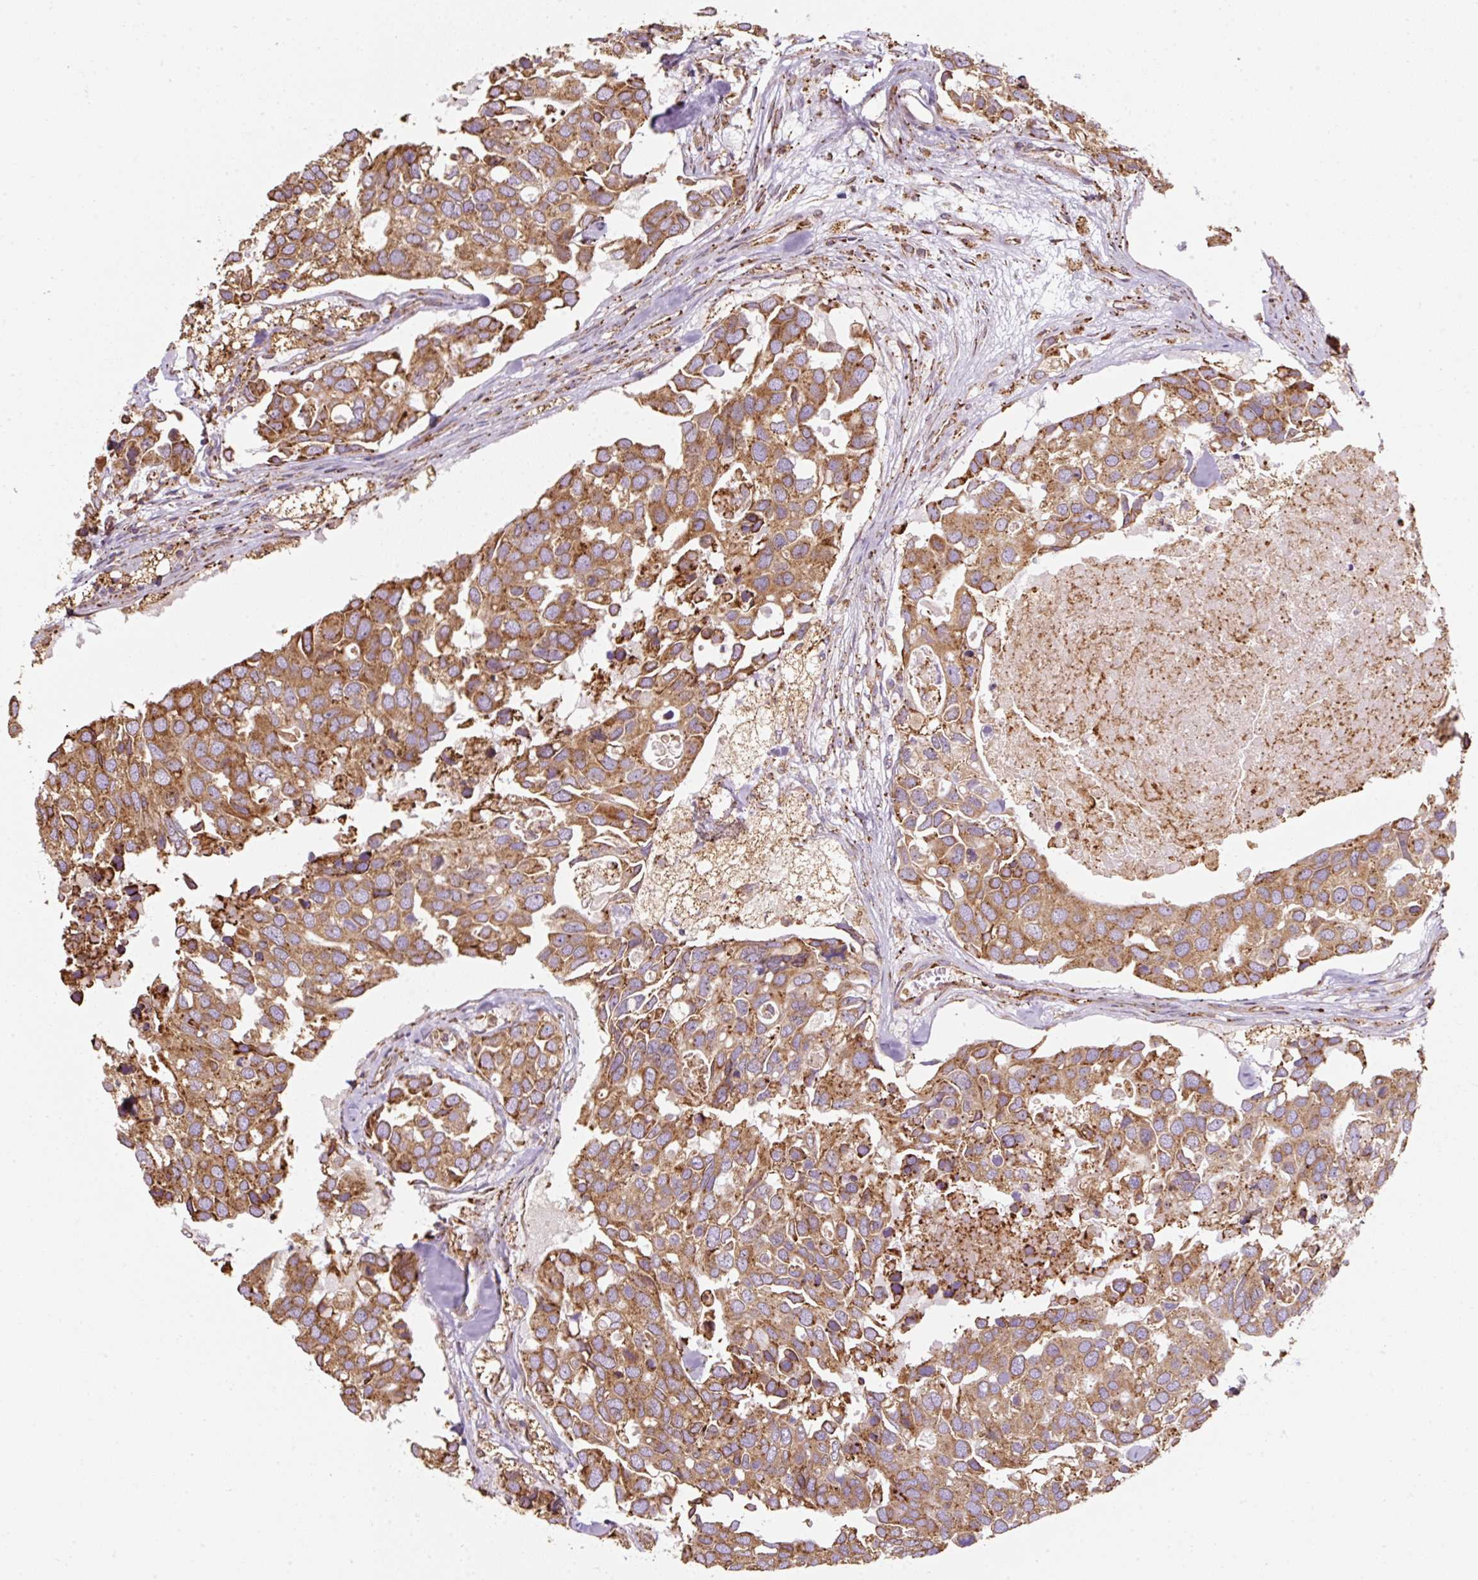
{"staining": {"intensity": "moderate", "quantity": ">75%", "location": "cytoplasmic/membranous"}, "tissue": "breast cancer", "cell_type": "Tumor cells", "image_type": "cancer", "snomed": [{"axis": "morphology", "description": "Duct carcinoma"}, {"axis": "topography", "description": "Breast"}], "caption": "This histopathology image shows breast cancer stained with immunohistochemistry to label a protein in brown. The cytoplasmic/membranous of tumor cells show moderate positivity for the protein. Nuclei are counter-stained blue.", "gene": "PRKCSH", "patient": {"sex": "female", "age": 83}}